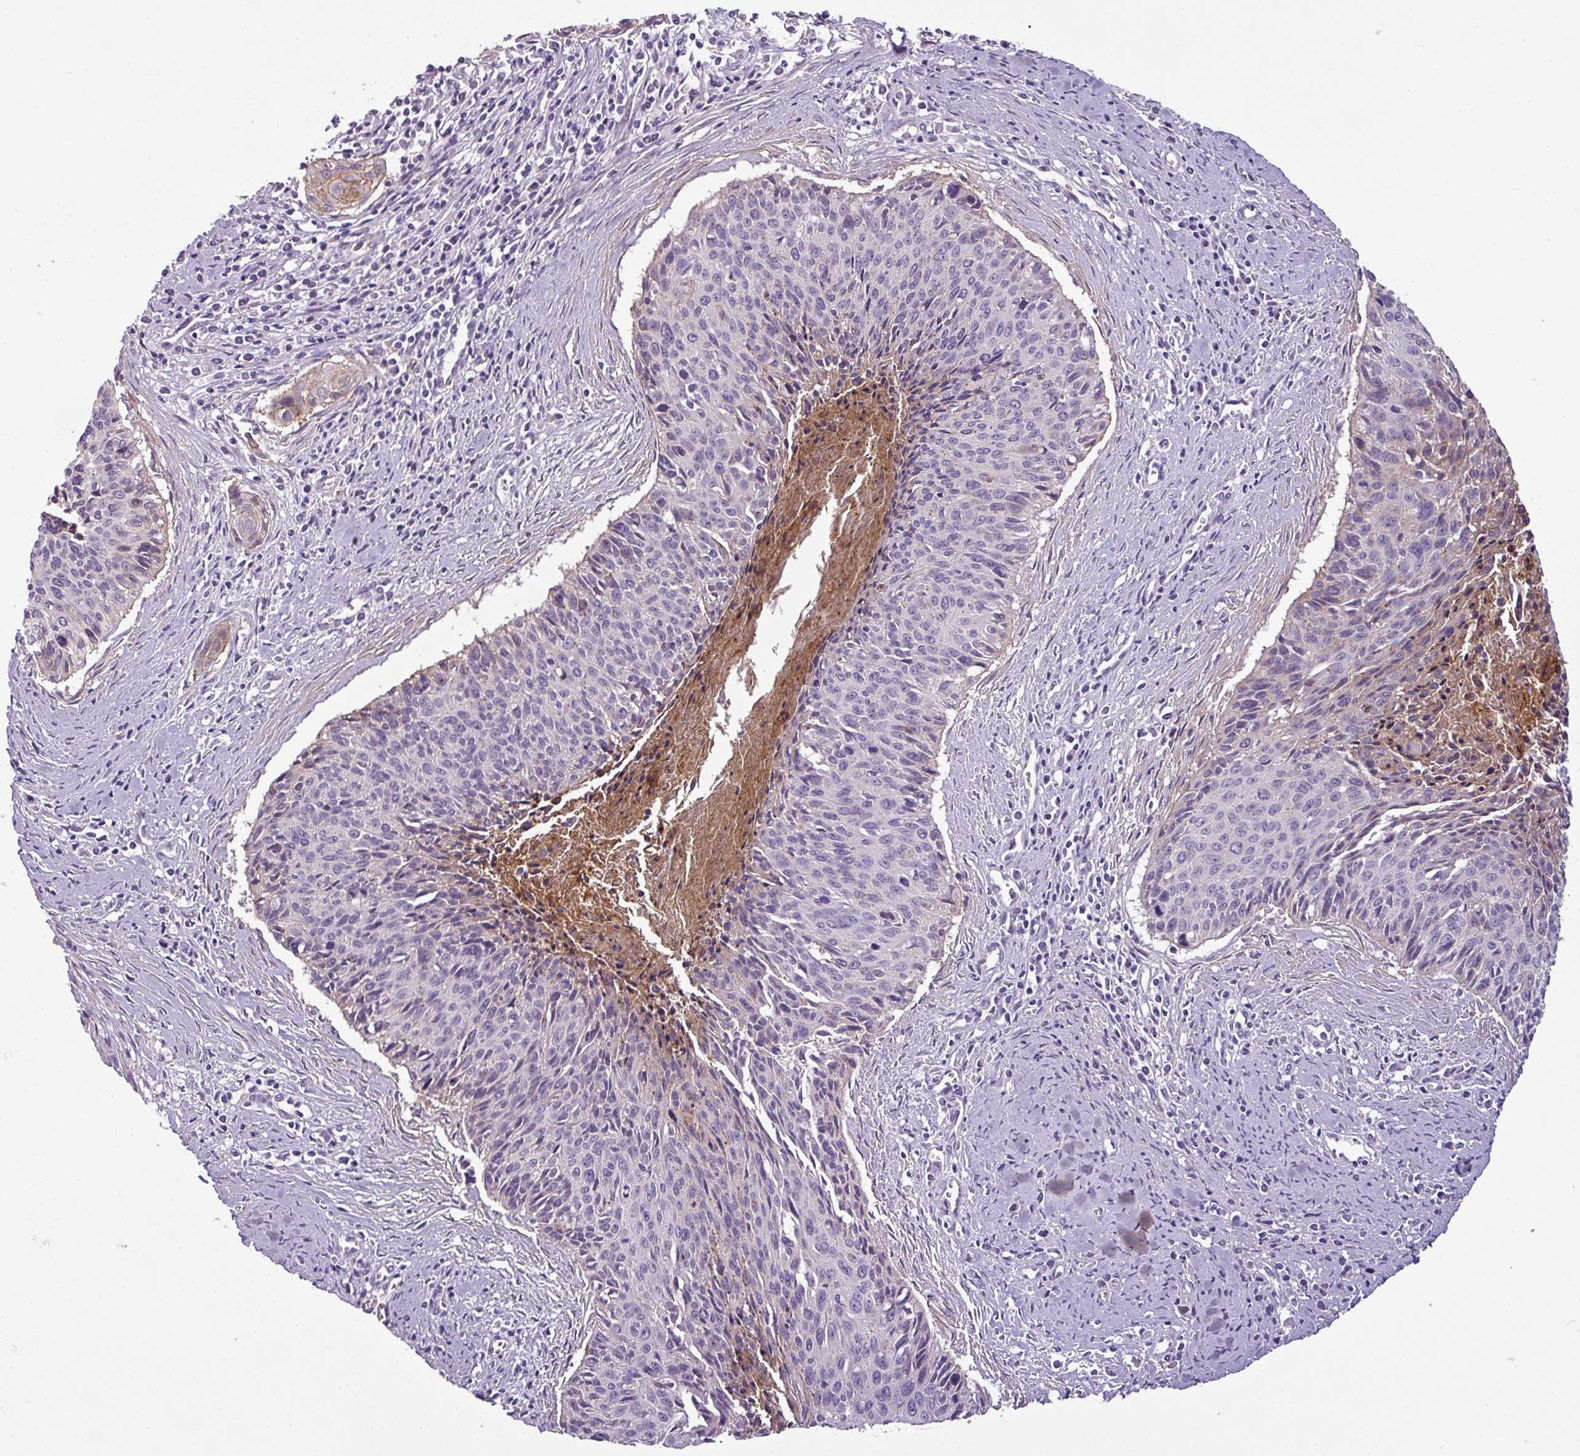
{"staining": {"intensity": "moderate", "quantity": "<25%", "location": "cytoplasmic/membranous"}, "tissue": "cervical cancer", "cell_type": "Tumor cells", "image_type": "cancer", "snomed": [{"axis": "morphology", "description": "Squamous cell carcinoma, NOS"}, {"axis": "topography", "description": "Cervix"}], "caption": "Cervical squamous cell carcinoma stained with a brown dye displays moderate cytoplasmic/membranous positive positivity in about <25% of tumor cells.", "gene": "TMEM178B", "patient": {"sex": "female", "age": 55}}